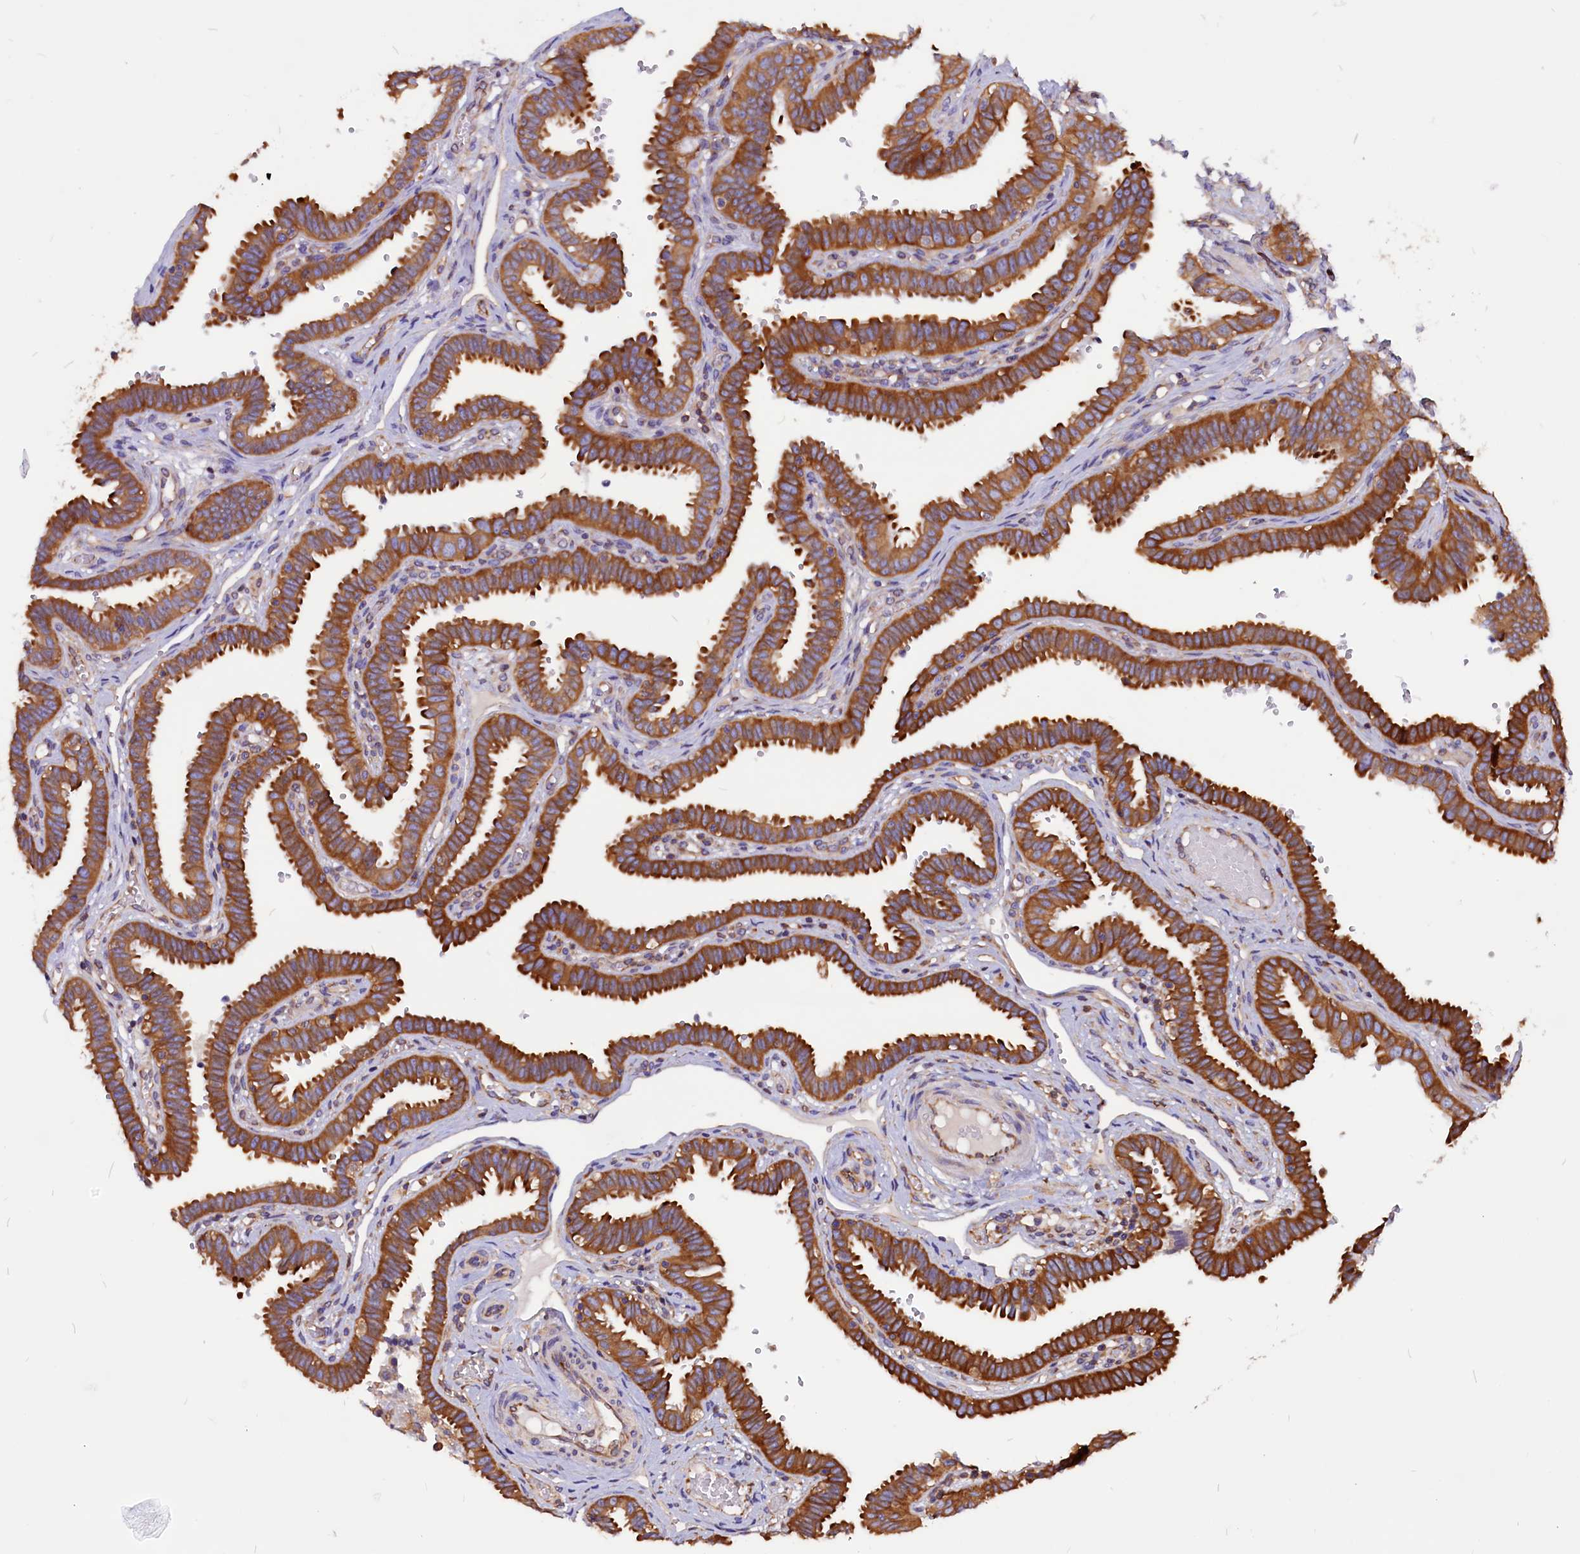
{"staining": {"intensity": "strong", "quantity": ">75%", "location": "cytoplasmic/membranous"}, "tissue": "fallopian tube", "cell_type": "Glandular cells", "image_type": "normal", "snomed": [{"axis": "morphology", "description": "Normal tissue, NOS"}, {"axis": "topography", "description": "Fallopian tube"}], "caption": "This is an image of immunohistochemistry staining of benign fallopian tube, which shows strong positivity in the cytoplasmic/membranous of glandular cells.", "gene": "EIF3G", "patient": {"sex": "female", "age": 37}}